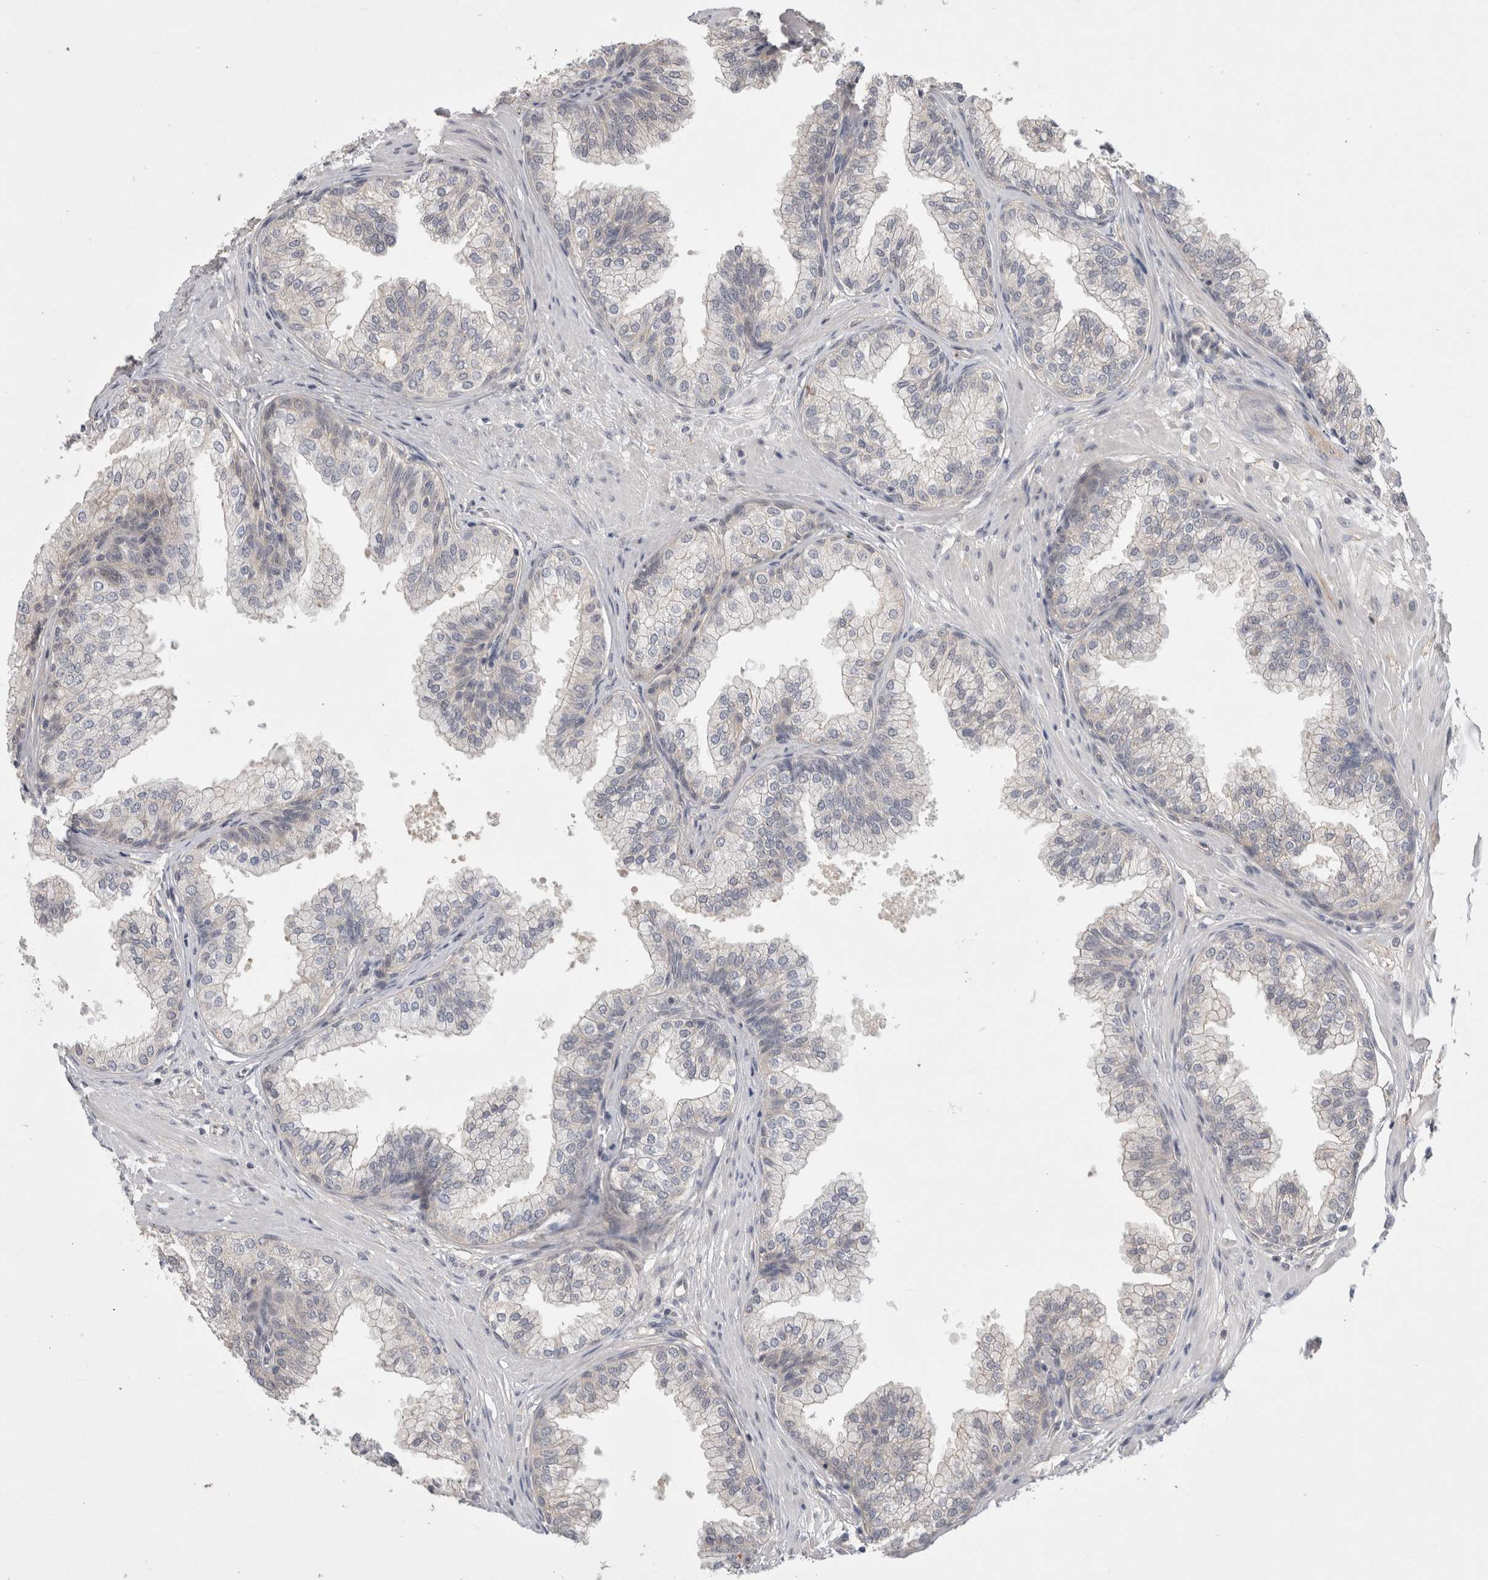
{"staining": {"intensity": "weak", "quantity": "<25%", "location": "cytoplasmic/membranous"}, "tissue": "prostate", "cell_type": "Glandular cells", "image_type": "normal", "snomed": [{"axis": "morphology", "description": "Normal tissue, NOS"}, {"axis": "morphology", "description": "Urothelial carcinoma, Low grade"}, {"axis": "topography", "description": "Urinary bladder"}, {"axis": "topography", "description": "Prostate"}], "caption": "Immunohistochemistry (IHC) image of unremarkable prostate stained for a protein (brown), which demonstrates no staining in glandular cells. (Brightfield microscopy of DAB (3,3'-diaminobenzidine) IHC at high magnification).", "gene": "CERS3", "patient": {"sex": "male", "age": 60}}